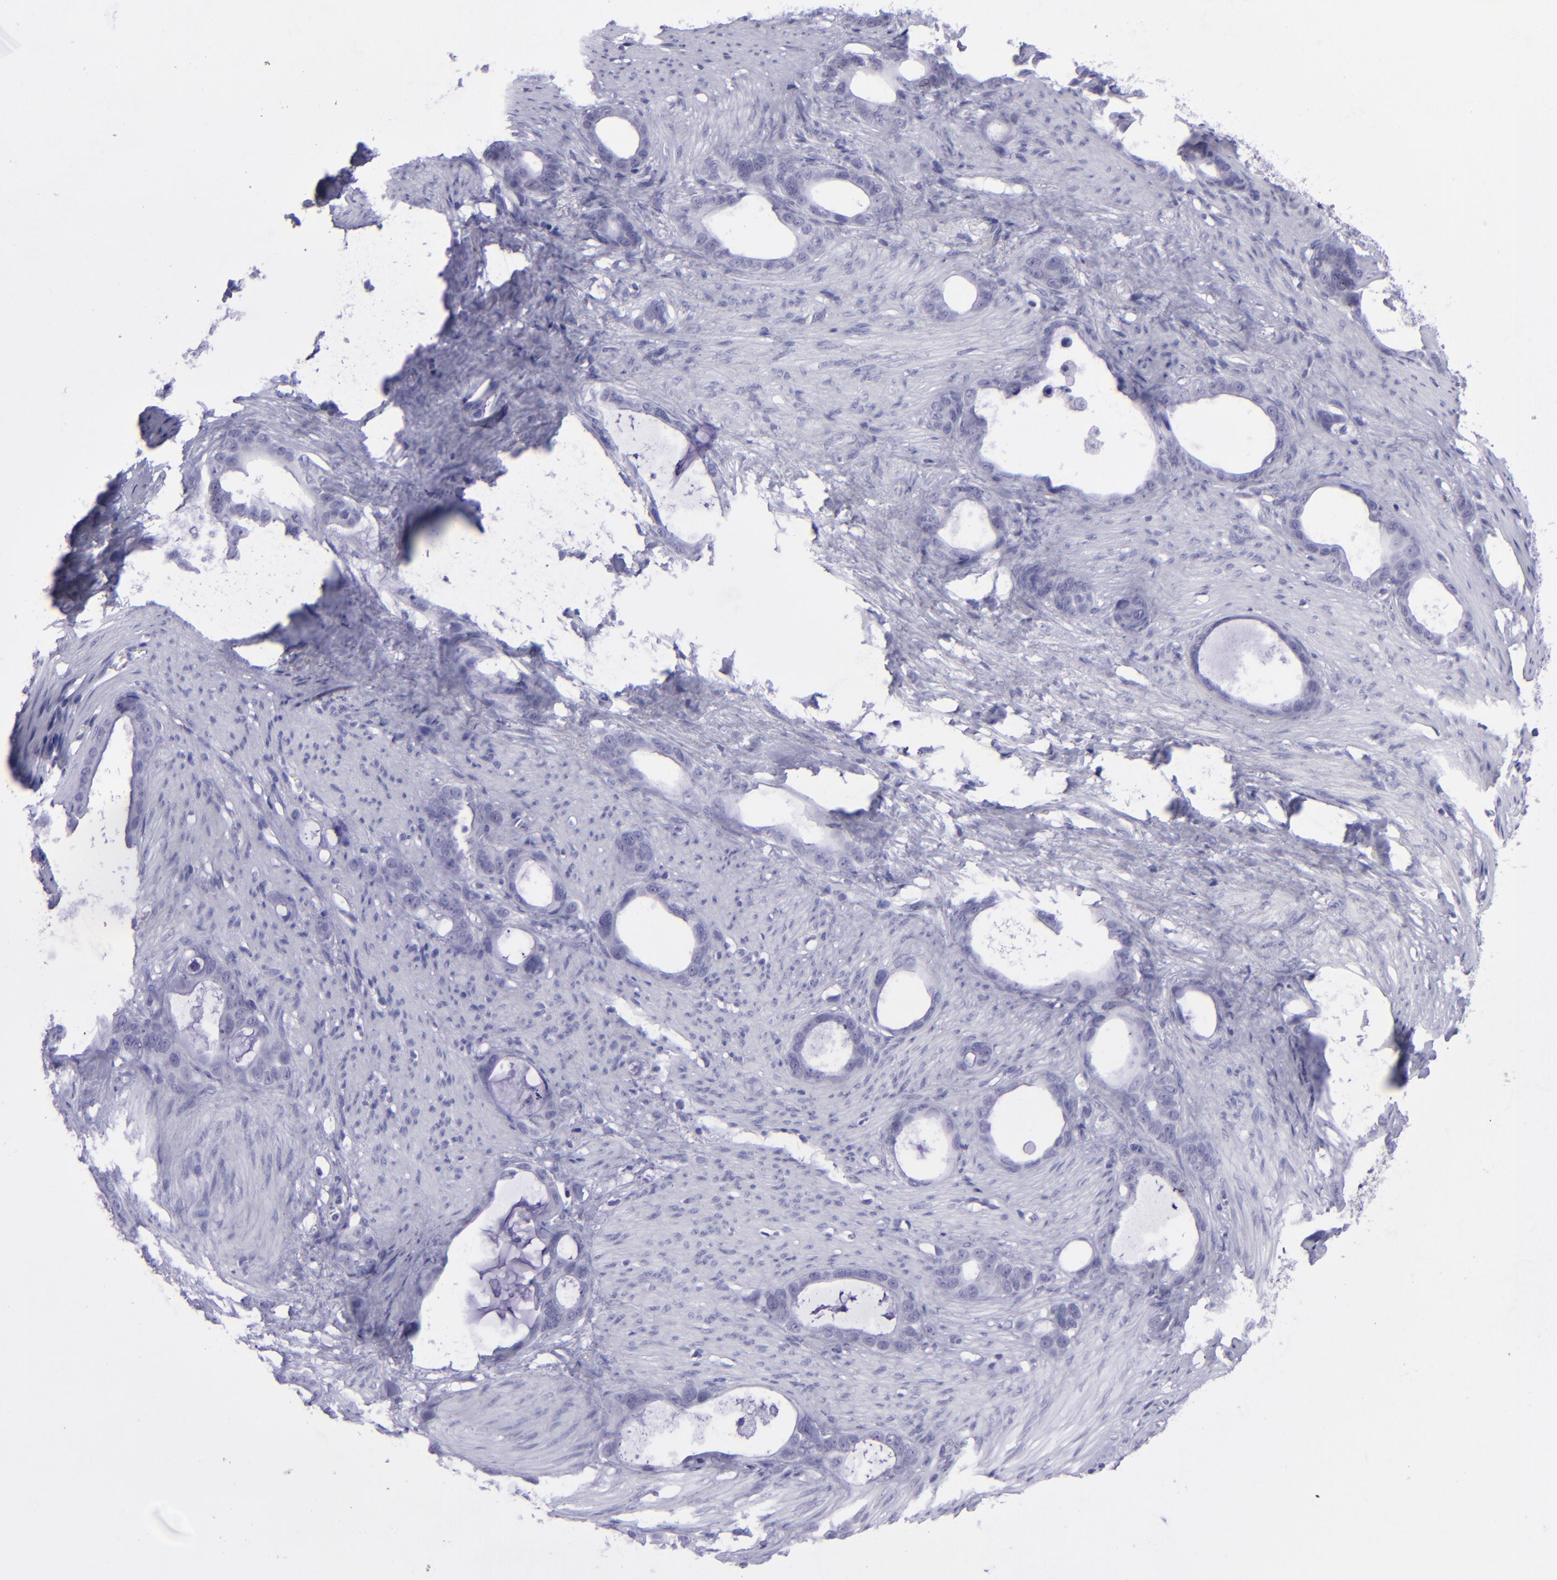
{"staining": {"intensity": "negative", "quantity": "none", "location": "none"}, "tissue": "stomach cancer", "cell_type": "Tumor cells", "image_type": "cancer", "snomed": [{"axis": "morphology", "description": "Adenocarcinoma, NOS"}, {"axis": "topography", "description": "Stomach"}], "caption": "Immunohistochemistry (IHC) image of neoplastic tissue: human stomach cancer (adenocarcinoma) stained with DAB demonstrates no significant protein expression in tumor cells.", "gene": "POU2F2", "patient": {"sex": "female", "age": 75}}